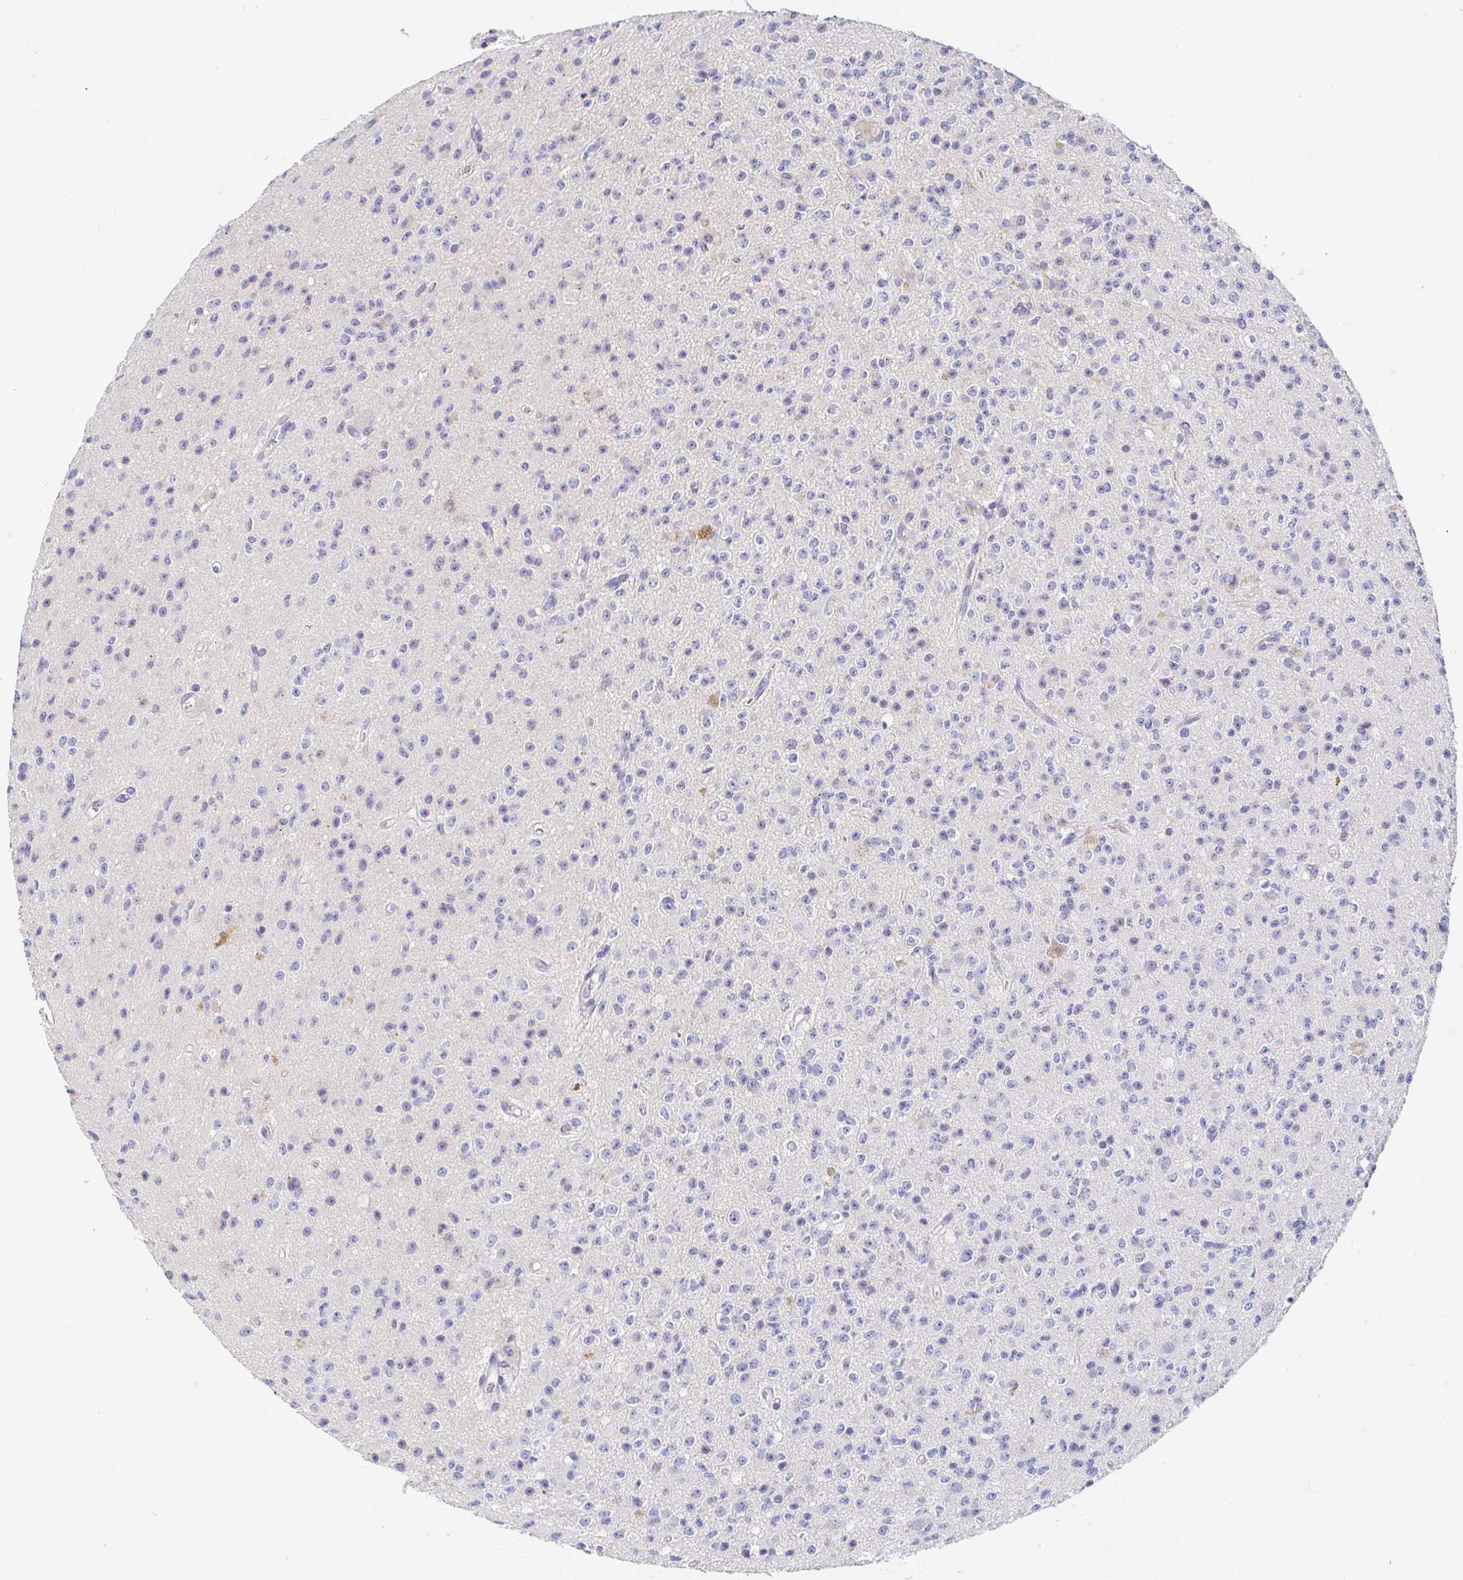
{"staining": {"intensity": "negative", "quantity": "none", "location": "none"}, "tissue": "glioma", "cell_type": "Tumor cells", "image_type": "cancer", "snomed": [{"axis": "morphology", "description": "Glioma, malignant, High grade"}, {"axis": "topography", "description": "Brain"}], "caption": "There is no significant expression in tumor cells of glioma.", "gene": "PDE6B", "patient": {"sex": "male", "age": 36}}